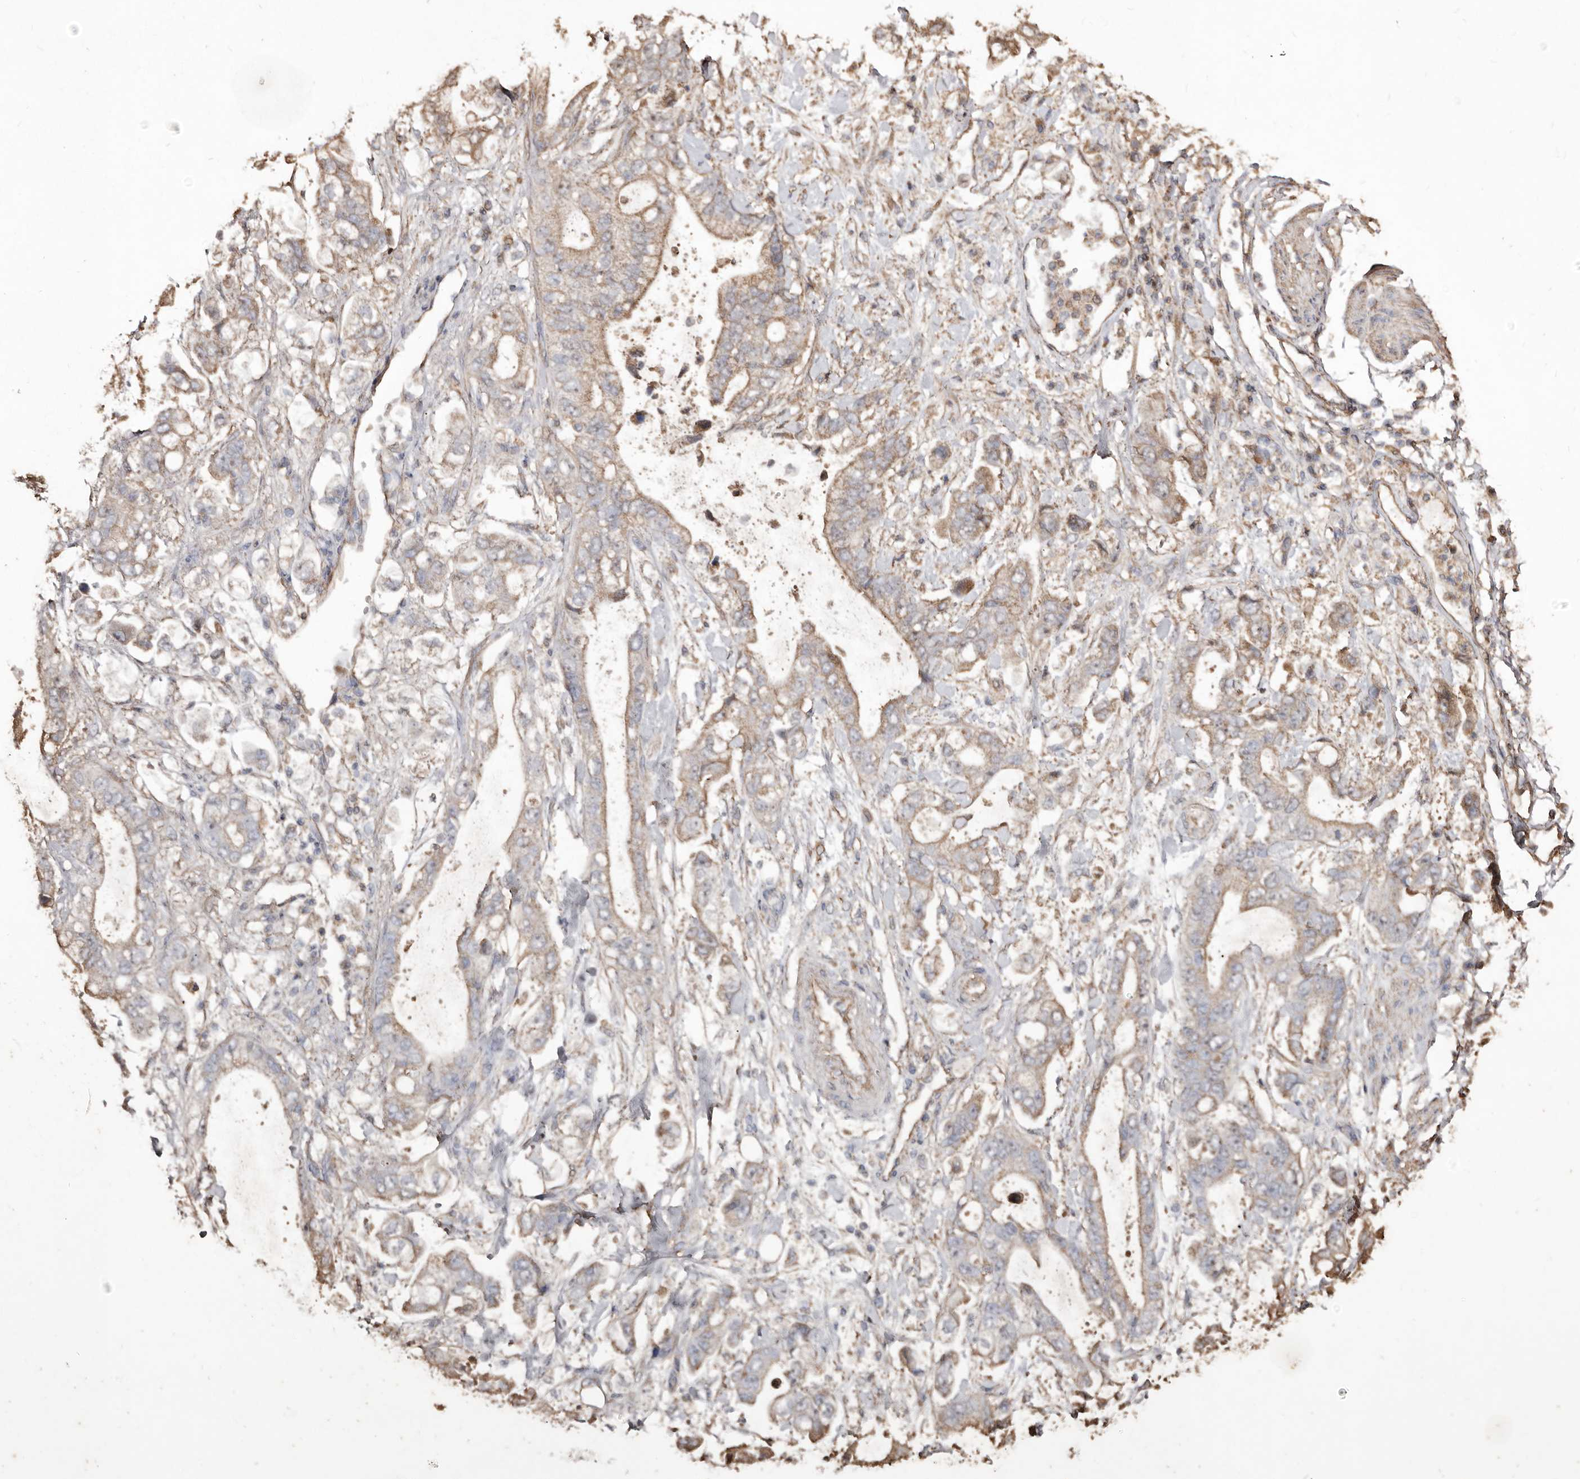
{"staining": {"intensity": "moderate", "quantity": "25%-75%", "location": "cytoplasmic/membranous"}, "tissue": "stomach cancer", "cell_type": "Tumor cells", "image_type": "cancer", "snomed": [{"axis": "morphology", "description": "Normal tissue, NOS"}, {"axis": "morphology", "description": "Adenocarcinoma, NOS"}, {"axis": "topography", "description": "Stomach"}], "caption": "A micrograph showing moderate cytoplasmic/membranous expression in approximately 25%-75% of tumor cells in stomach cancer, as visualized by brown immunohistochemical staining.", "gene": "MACC1", "patient": {"sex": "male", "age": 62}}